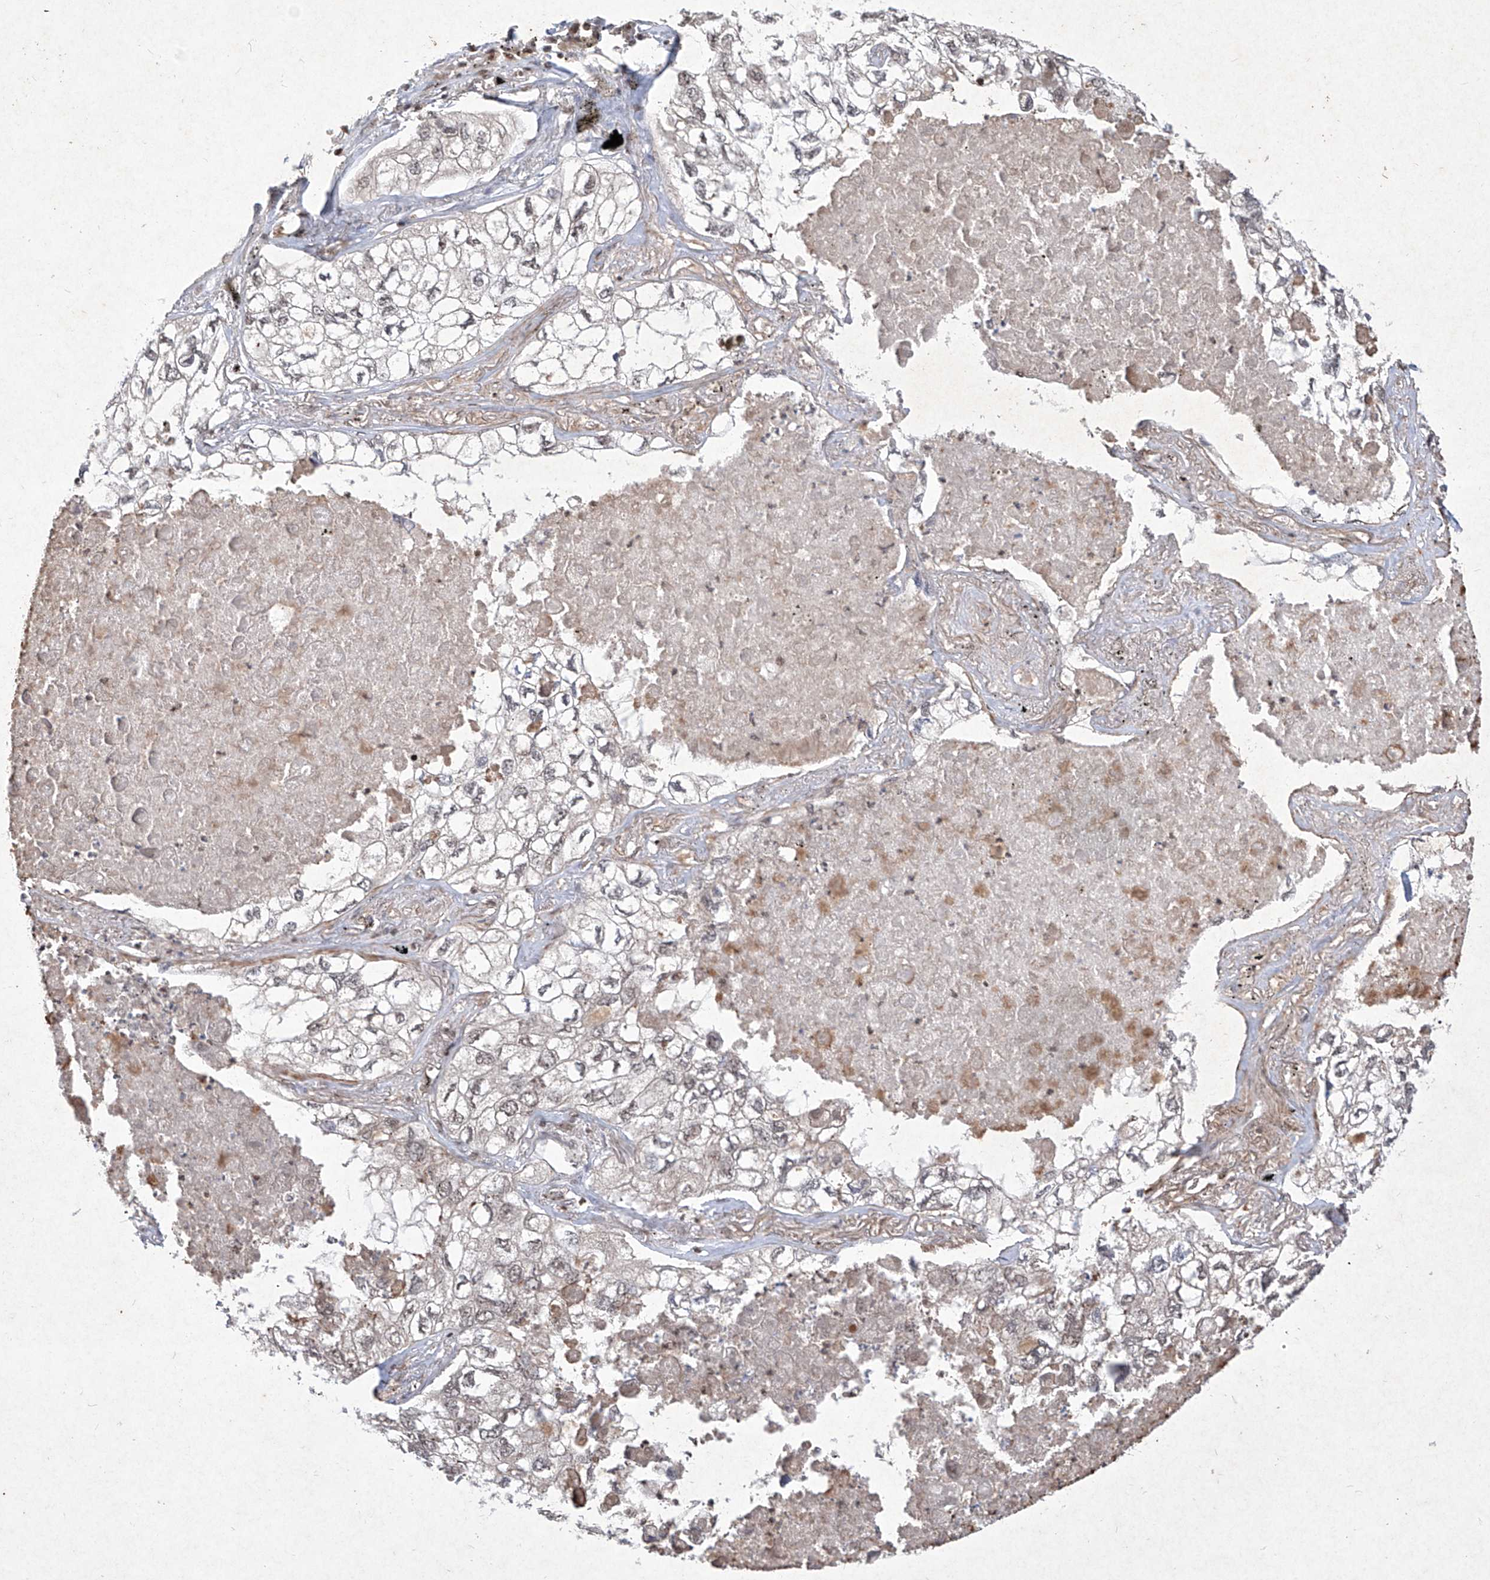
{"staining": {"intensity": "moderate", "quantity": "25%-75%", "location": "nuclear"}, "tissue": "lung cancer", "cell_type": "Tumor cells", "image_type": "cancer", "snomed": [{"axis": "morphology", "description": "Adenocarcinoma, NOS"}, {"axis": "topography", "description": "Lung"}], "caption": "Immunohistochemistry of lung adenocarcinoma reveals medium levels of moderate nuclear expression in about 25%-75% of tumor cells.", "gene": "IRF2", "patient": {"sex": "male", "age": 65}}